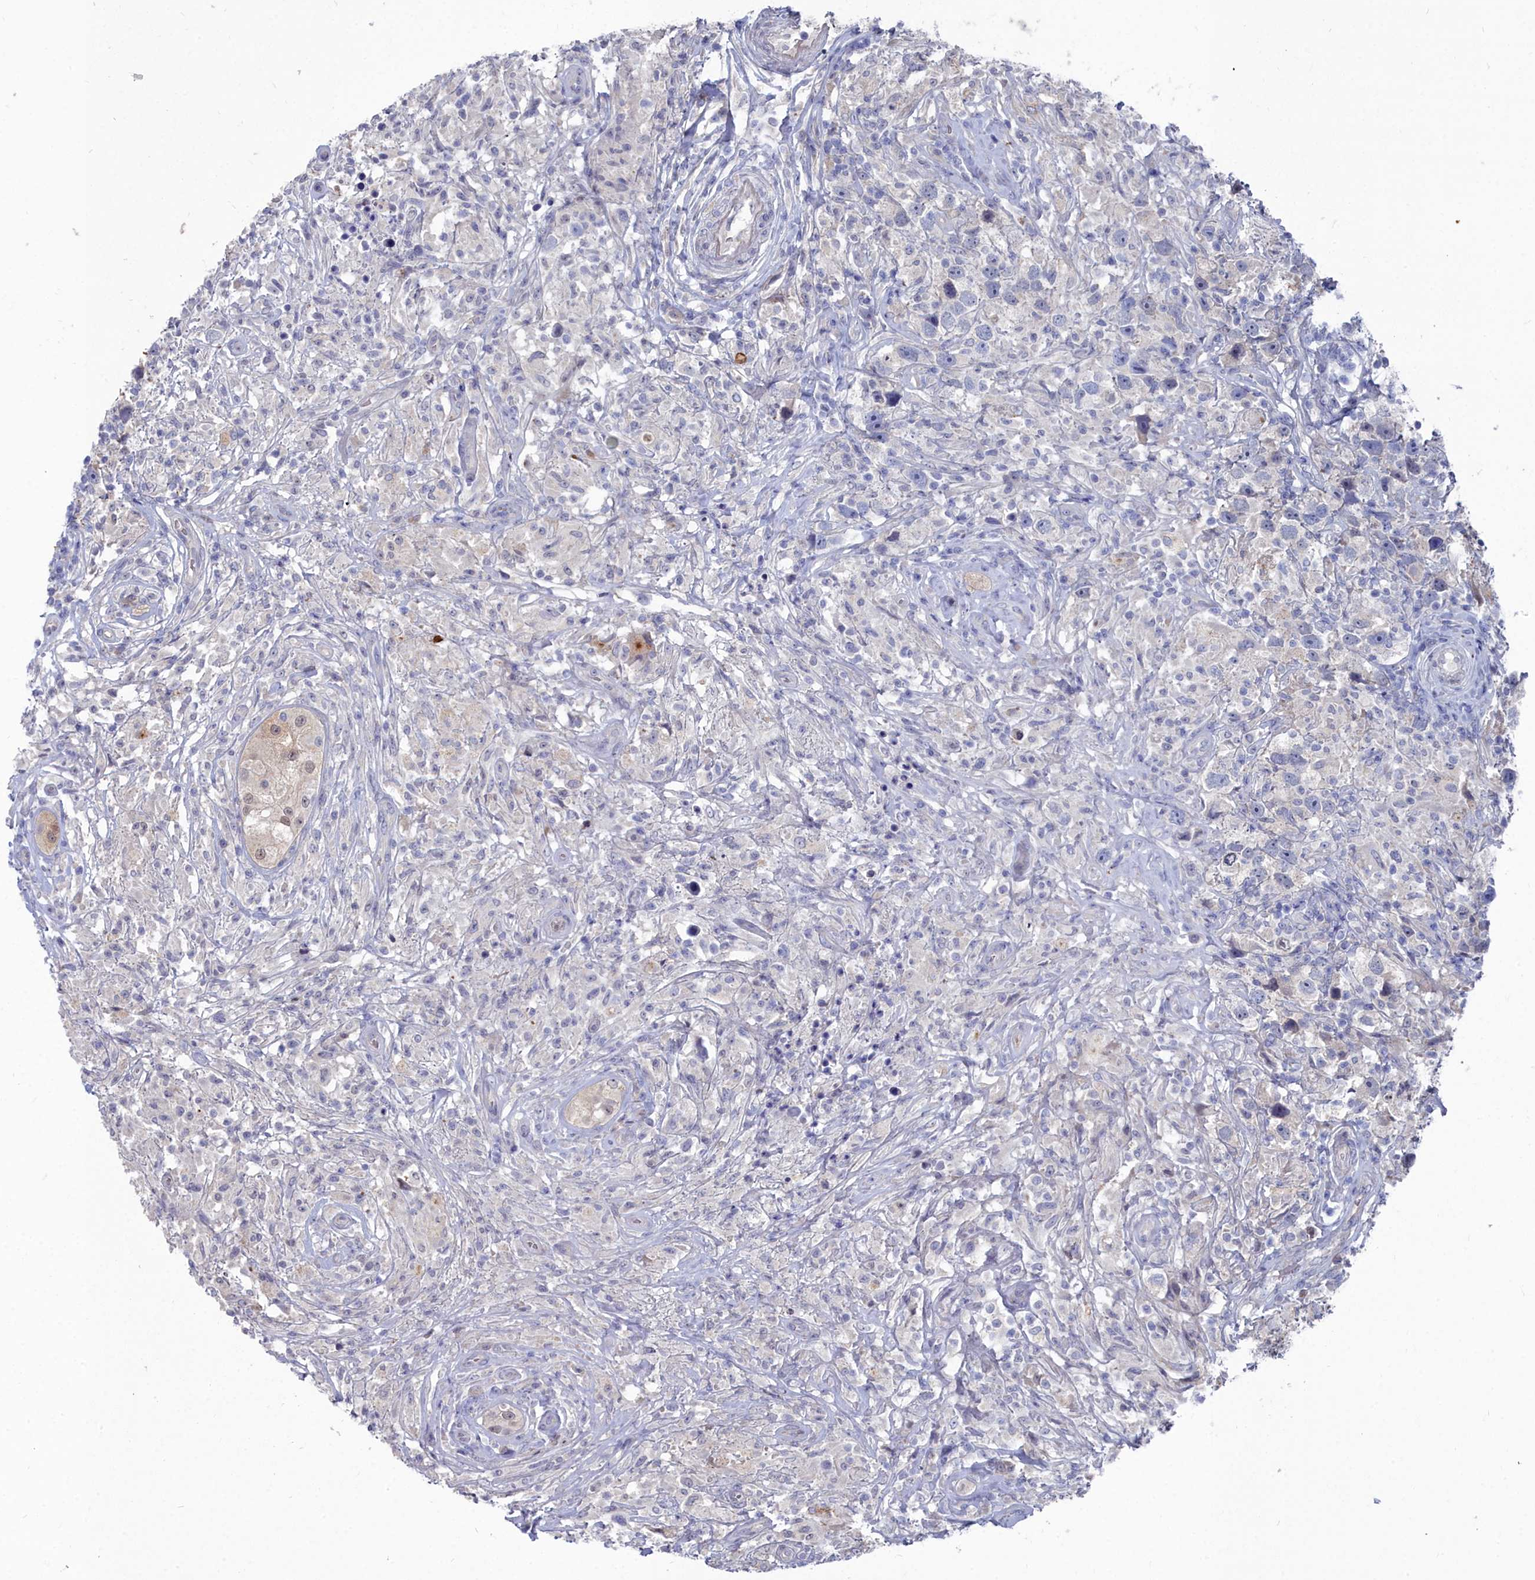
{"staining": {"intensity": "negative", "quantity": "none", "location": "none"}, "tissue": "testis cancer", "cell_type": "Tumor cells", "image_type": "cancer", "snomed": [{"axis": "morphology", "description": "Seminoma, NOS"}, {"axis": "topography", "description": "Testis"}], "caption": "The histopathology image exhibits no significant staining in tumor cells of testis cancer (seminoma).", "gene": "RPS27A", "patient": {"sex": "male", "age": 49}}